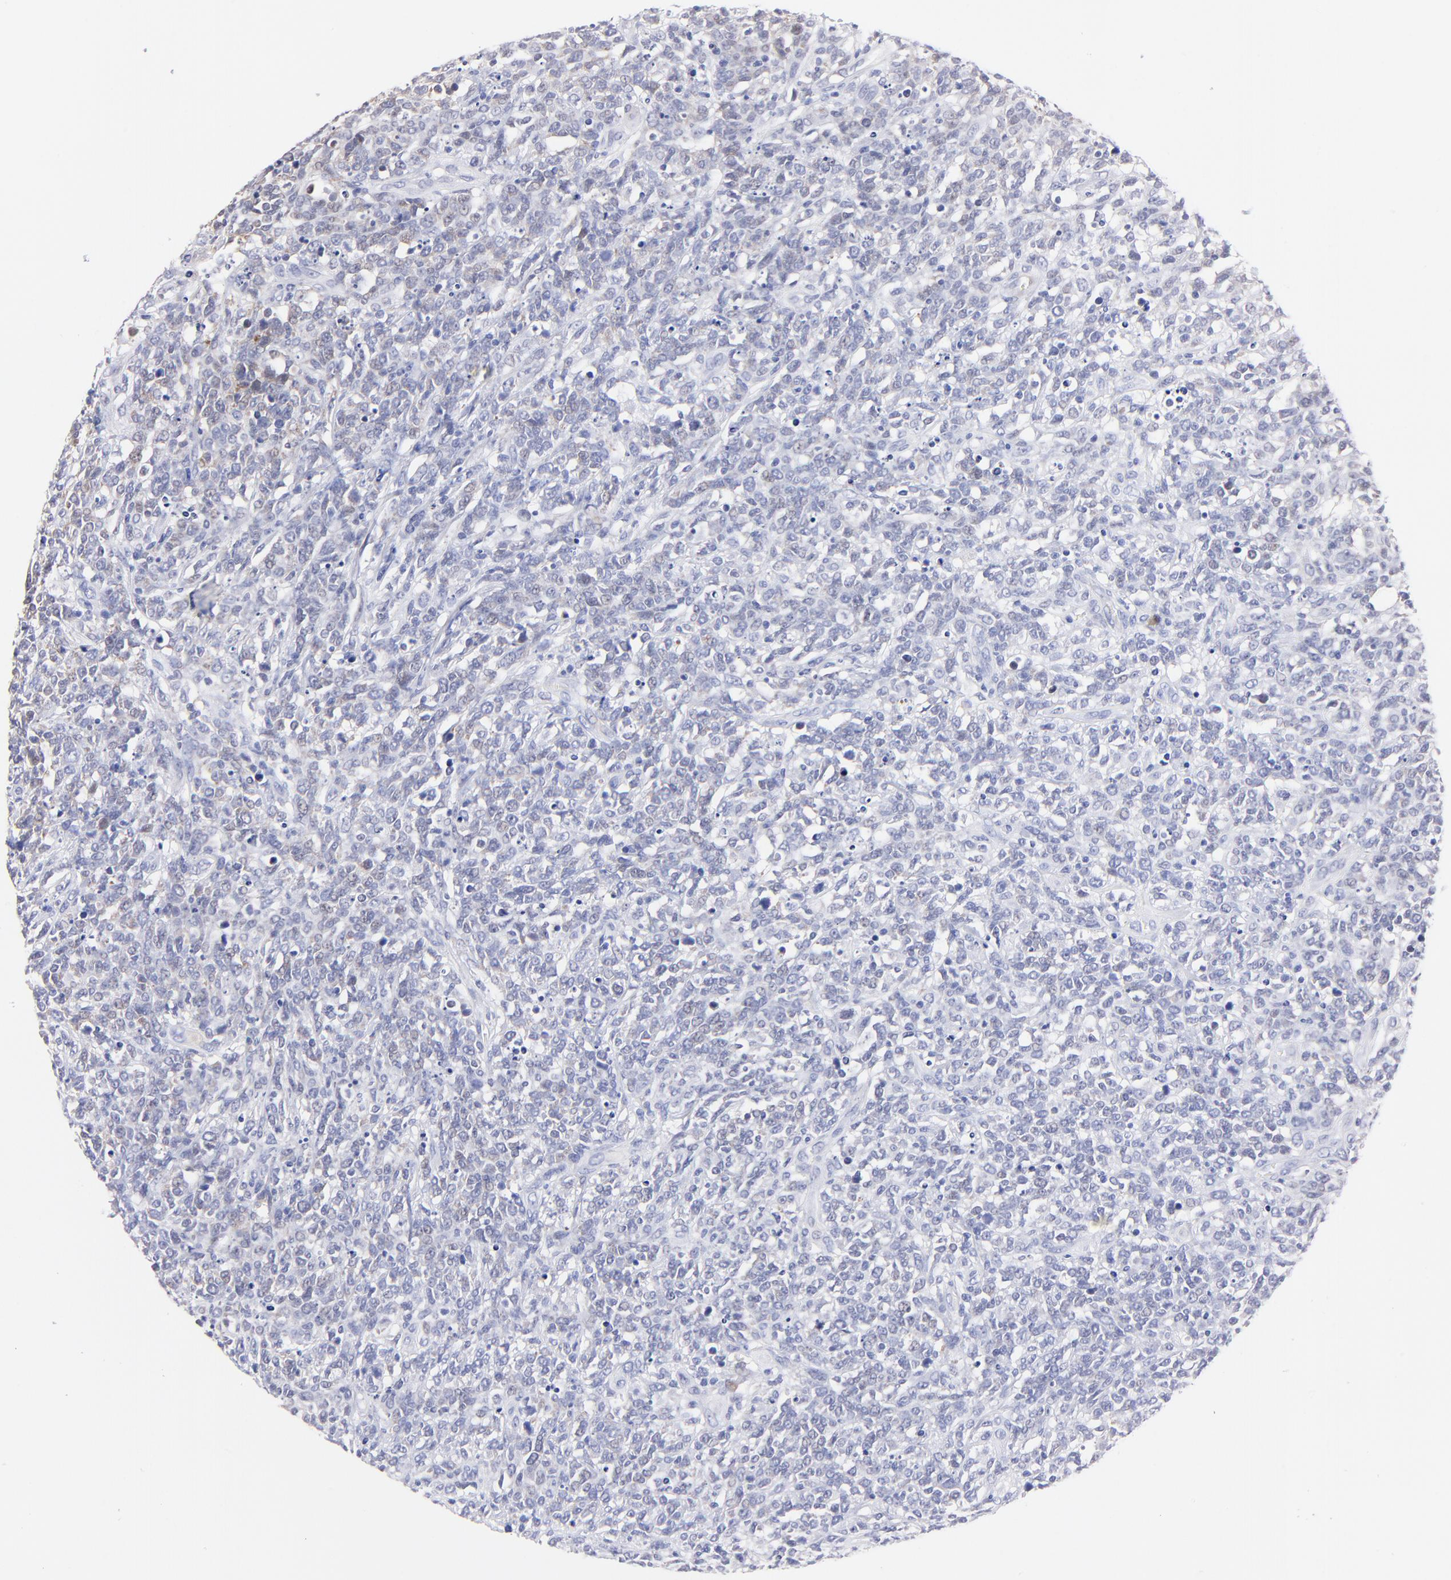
{"staining": {"intensity": "negative", "quantity": "none", "location": "none"}, "tissue": "lymphoma", "cell_type": "Tumor cells", "image_type": "cancer", "snomed": [{"axis": "morphology", "description": "Malignant lymphoma, non-Hodgkin's type, High grade"}, {"axis": "topography", "description": "Lymph node"}], "caption": "Protein analysis of malignant lymphoma, non-Hodgkin's type (high-grade) displays no significant staining in tumor cells.", "gene": "ZNF155", "patient": {"sex": "female", "age": 73}}